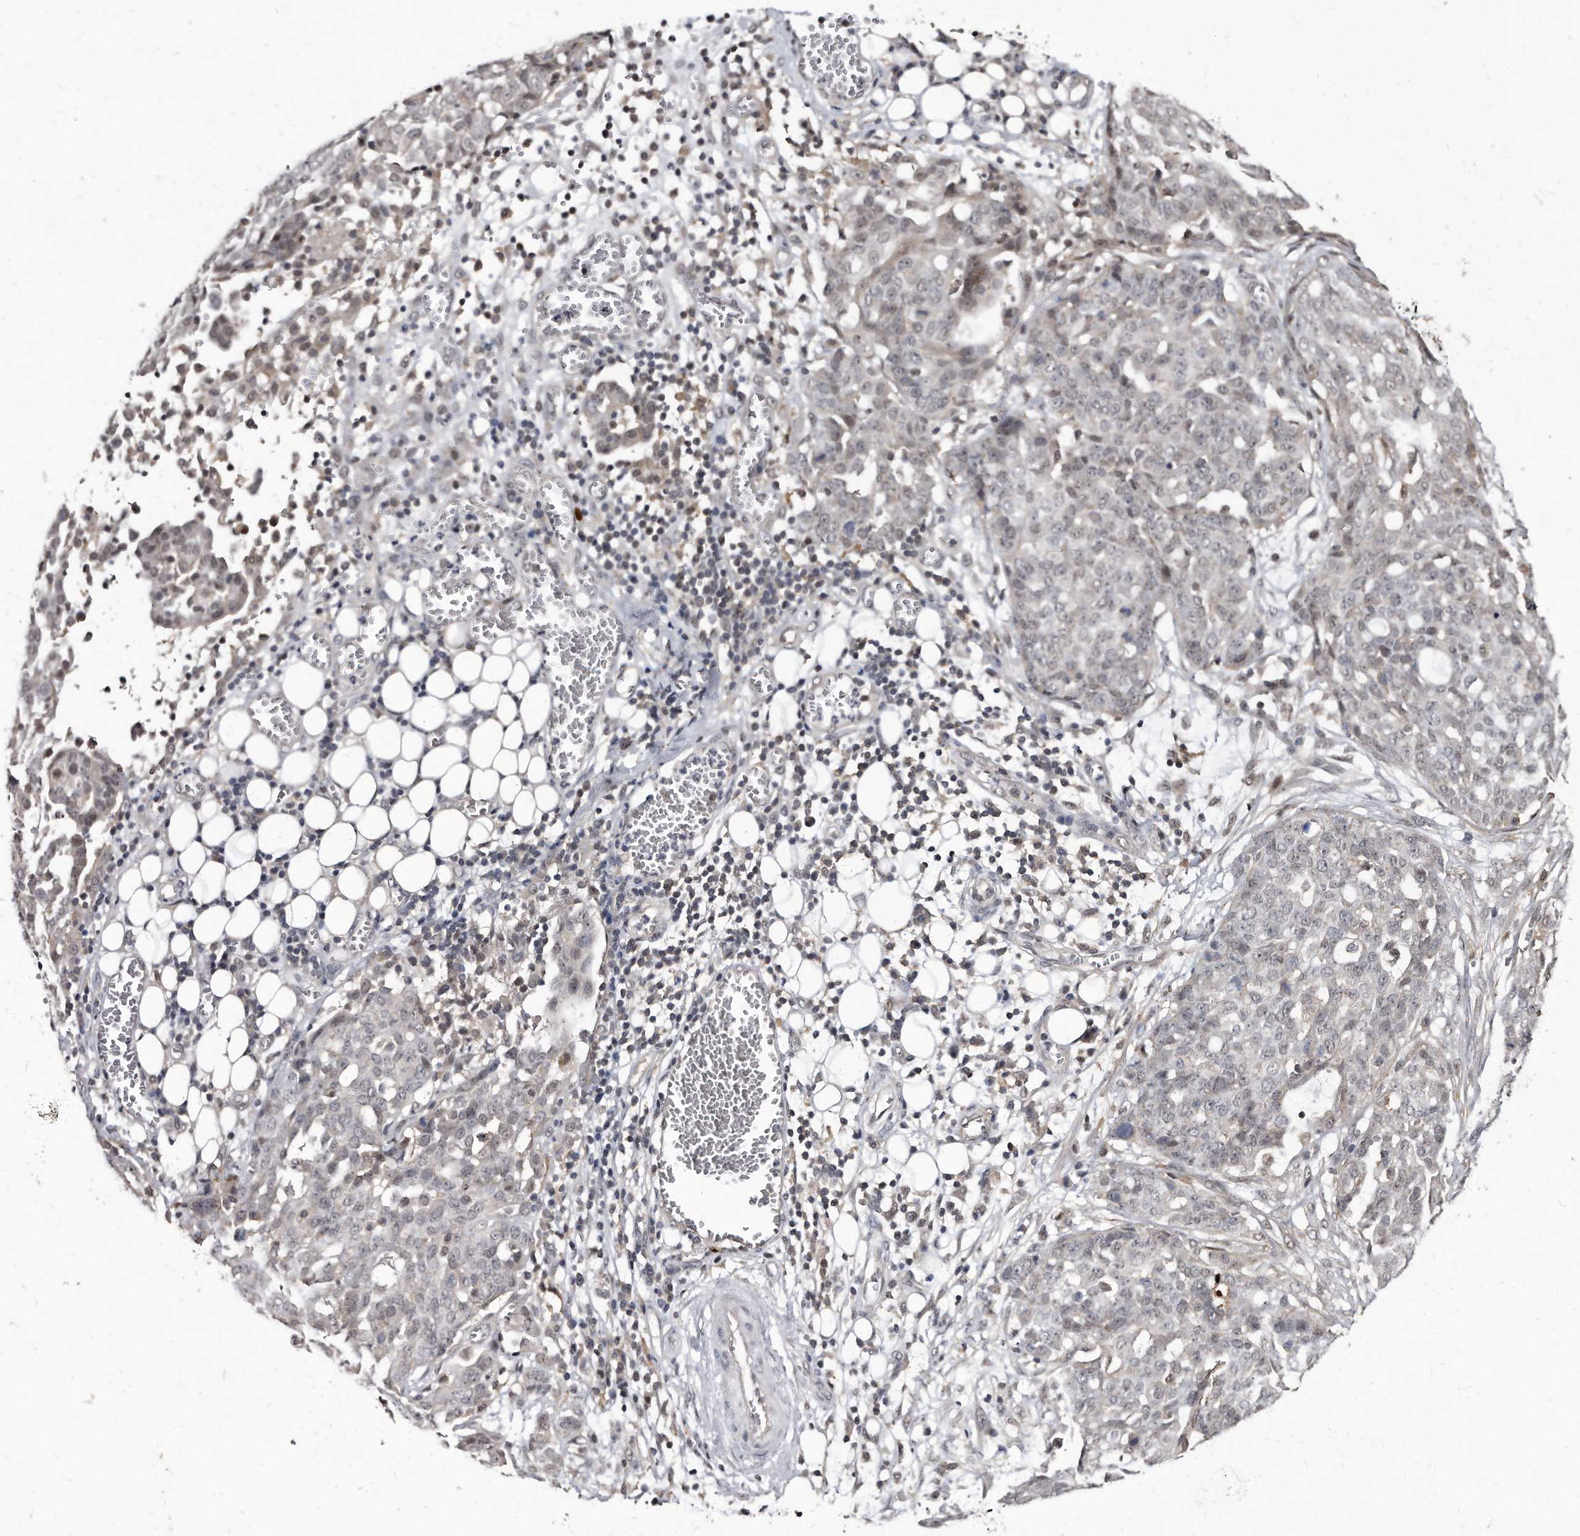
{"staining": {"intensity": "weak", "quantity": "<25%", "location": "nuclear"}, "tissue": "ovarian cancer", "cell_type": "Tumor cells", "image_type": "cancer", "snomed": [{"axis": "morphology", "description": "Cystadenocarcinoma, serous, NOS"}, {"axis": "topography", "description": "Soft tissue"}, {"axis": "topography", "description": "Ovary"}], "caption": "High power microscopy photomicrograph of an IHC micrograph of ovarian serous cystadenocarcinoma, revealing no significant staining in tumor cells. (DAB IHC visualized using brightfield microscopy, high magnification).", "gene": "KLHDC3", "patient": {"sex": "female", "age": 57}}